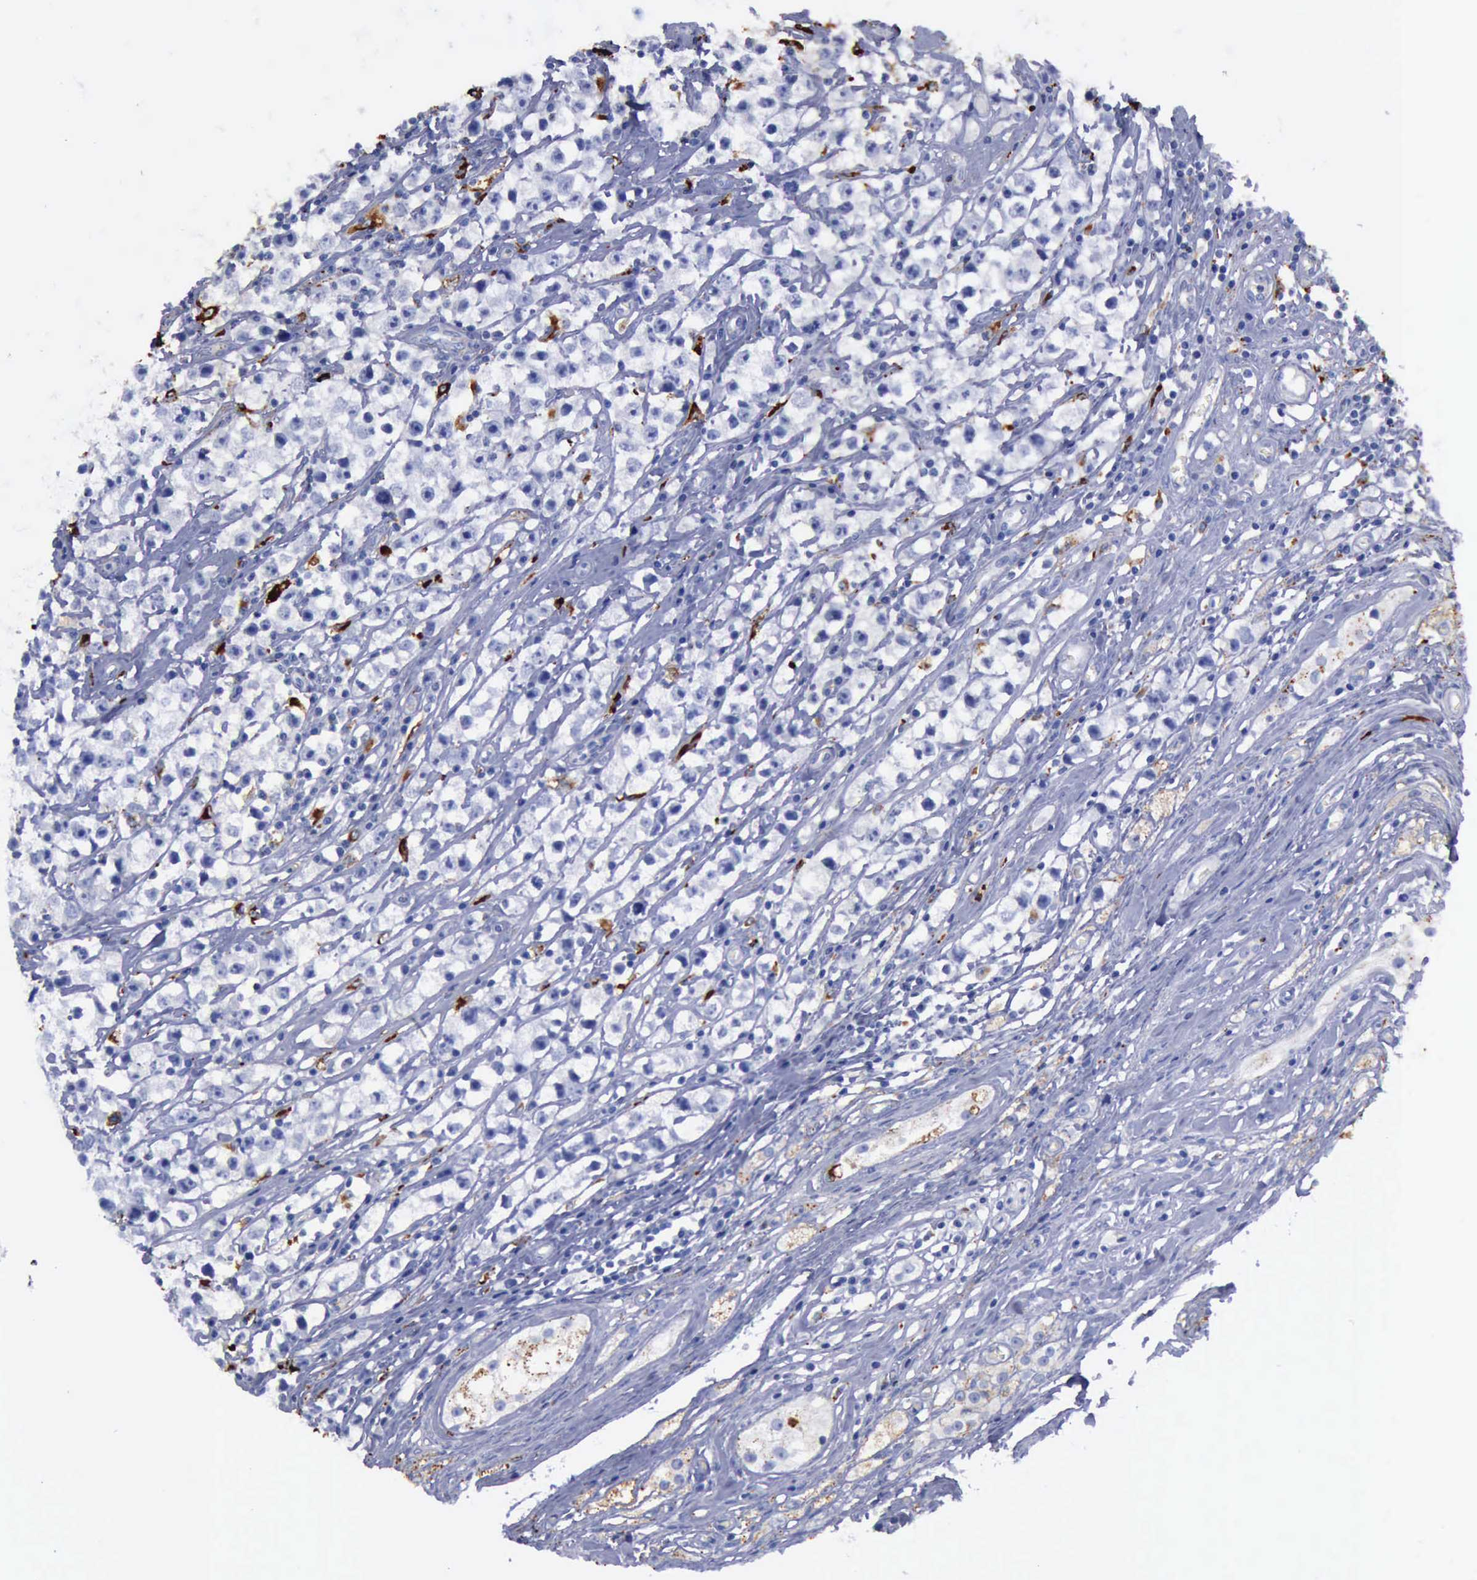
{"staining": {"intensity": "weak", "quantity": "<25%", "location": "cytoplasmic/membranous"}, "tissue": "testis cancer", "cell_type": "Tumor cells", "image_type": "cancer", "snomed": [{"axis": "morphology", "description": "Seminoma, NOS"}, {"axis": "topography", "description": "Testis"}], "caption": "Seminoma (testis) was stained to show a protein in brown. There is no significant staining in tumor cells. Brightfield microscopy of IHC stained with DAB (3,3'-diaminobenzidine) (brown) and hematoxylin (blue), captured at high magnification.", "gene": "CTSD", "patient": {"sex": "male", "age": 35}}